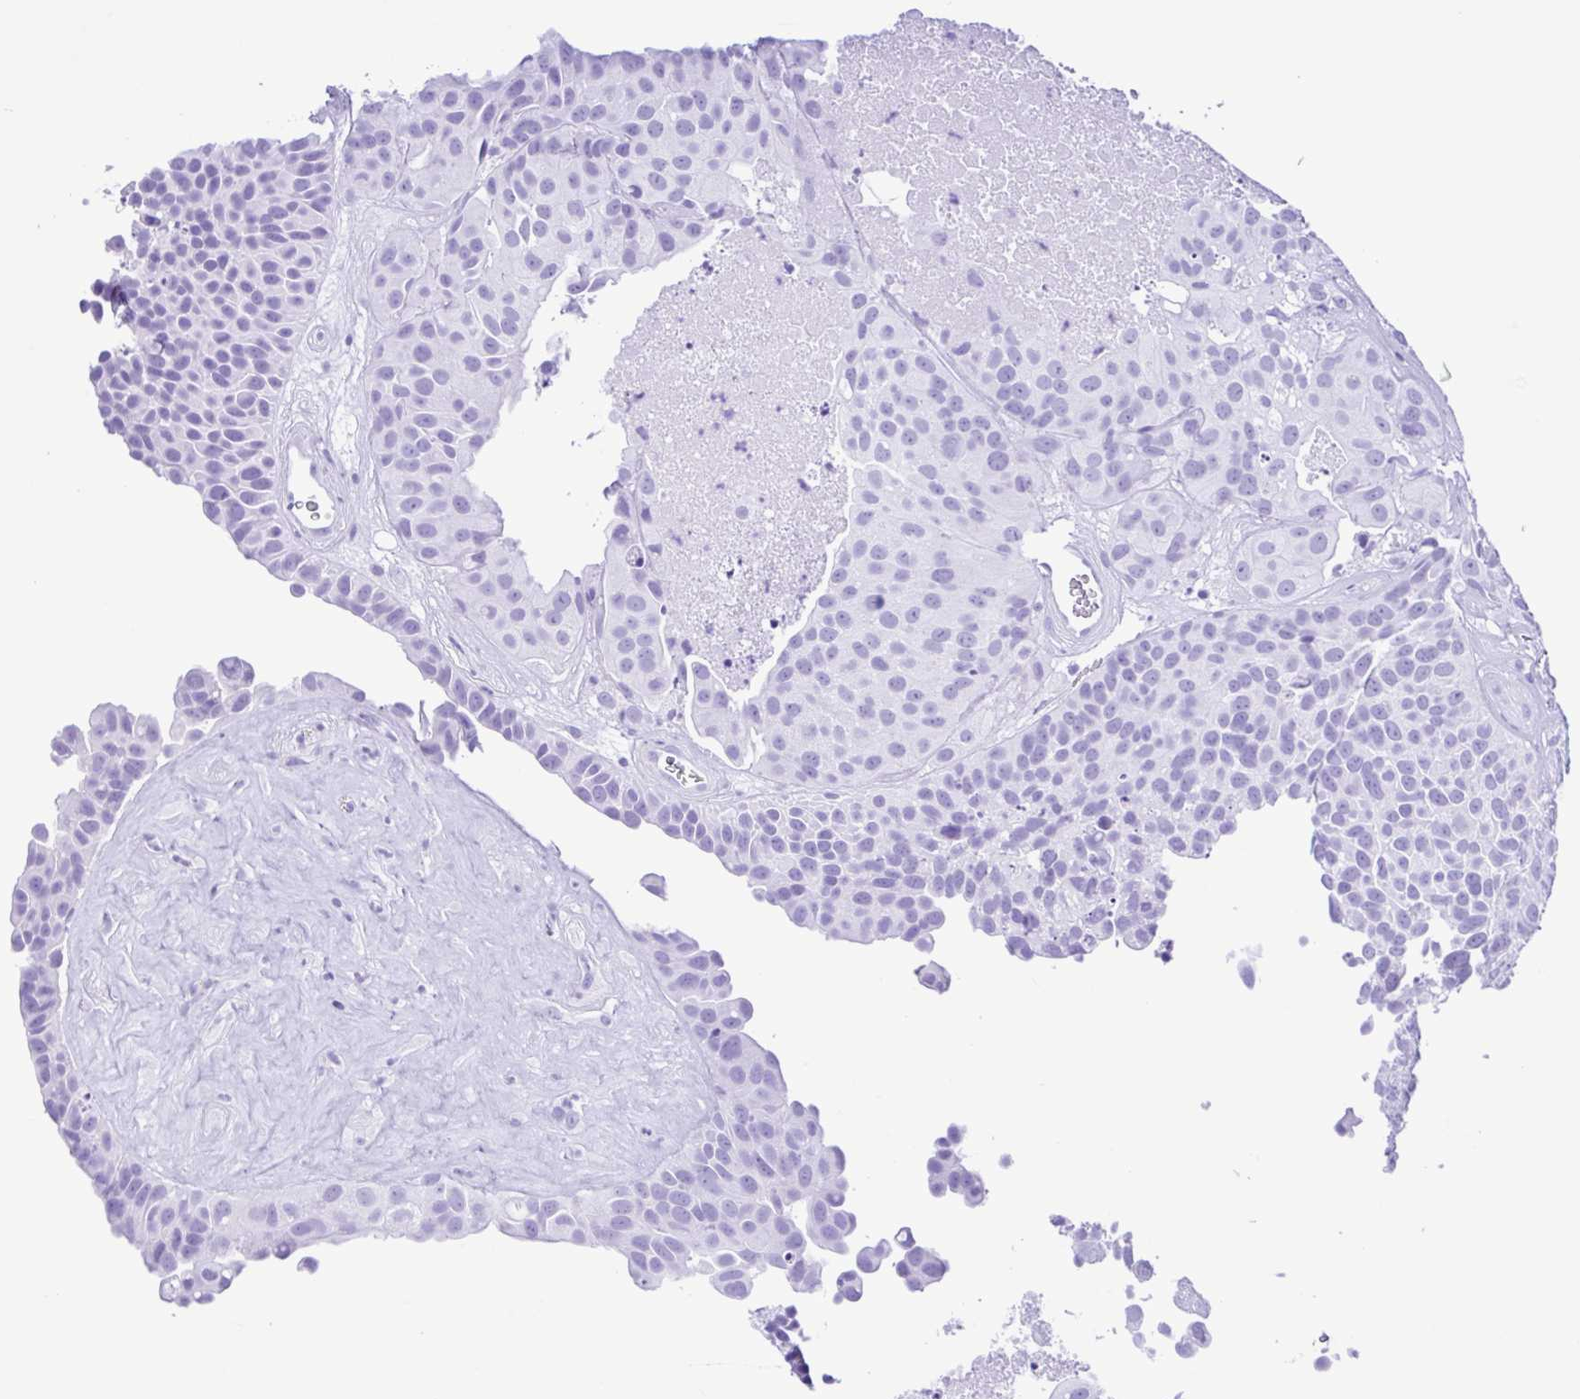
{"staining": {"intensity": "negative", "quantity": "none", "location": "none"}, "tissue": "urothelial cancer", "cell_type": "Tumor cells", "image_type": "cancer", "snomed": [{"axis": "morphology", "description": "Urothelial carcinoma, Low grade"}, {"axis": "topography", "description": "Urinary bladder"}], "caption": "This is an immunohistochemistry image of human urothelial cancer. There is no positivity in tumor cells.", "gene": "SYT1", "patient": {"sex": "male", "age": 76}}